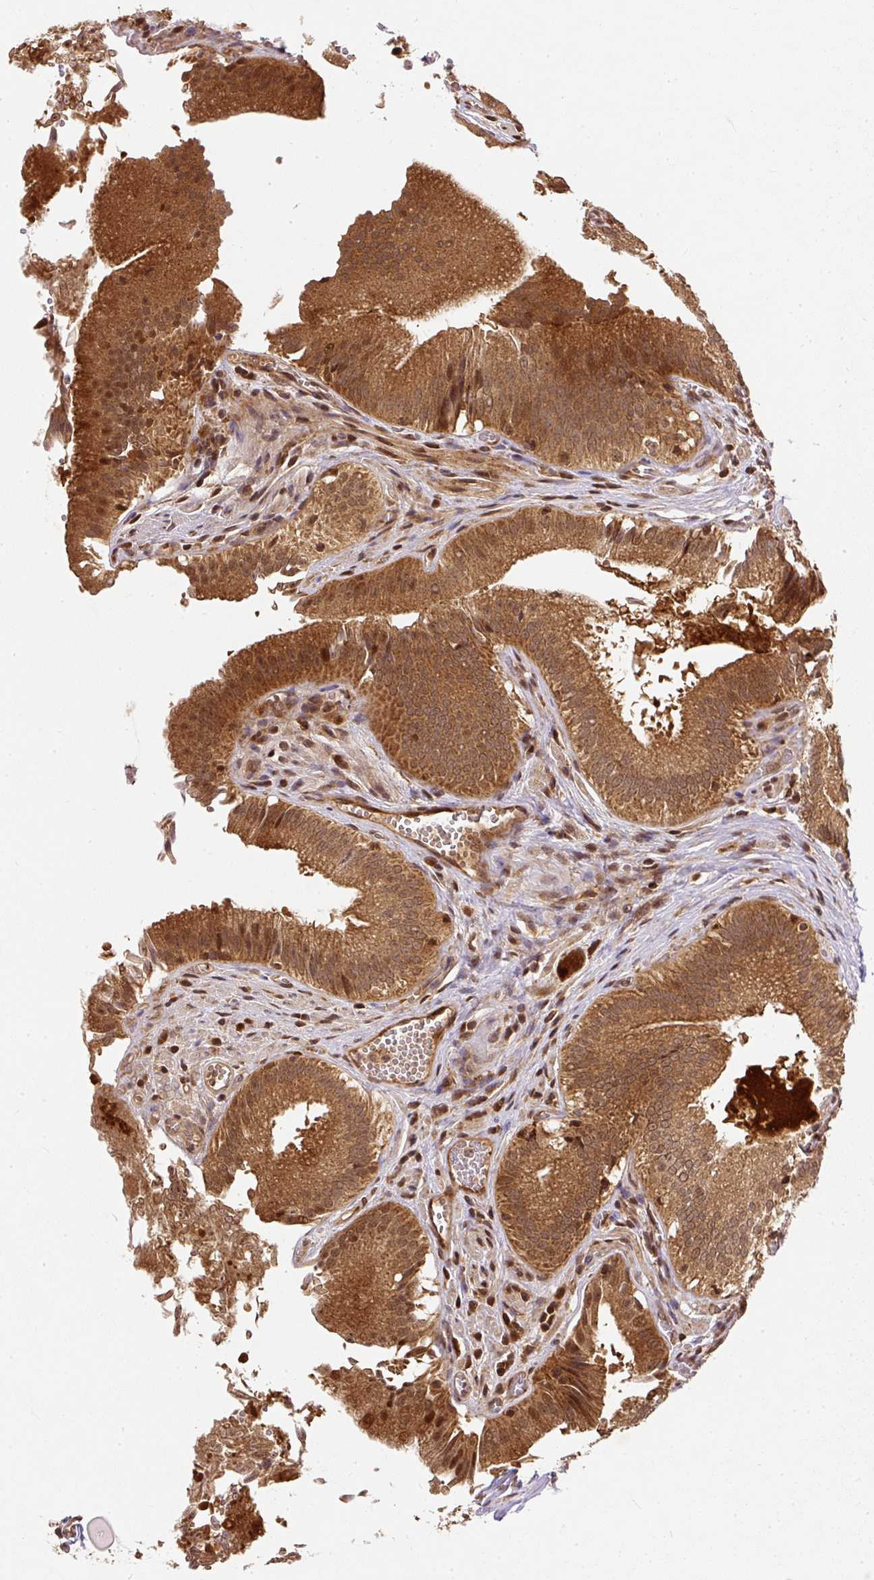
{"staining": {"intensity": "strong", "quantity": ">75%", "location": "cytoplasmic/membranous,nuclear"}, "tissue": "gallbladder", "cell_type": "Glandular cells", "image_type": "normal", "snomed": [{"axis": "morphology", "description": "Normal tissue, NOS"}, {"axis": "topography", "description": "Gallbladder"}, {"axis": "topography", "description": "Peripheral nerve tissue"}], "caption": "DAB (3,3'-diaminobenzidine) immunohistochemical staining of unremarkable human gallbladder exhibits strong cytoplasmic/membranous,nuclear protein staining in approximately >75% of glandular cells.", "gene": "PSMD1", "patient": {"sex": "male", "age": 17}}